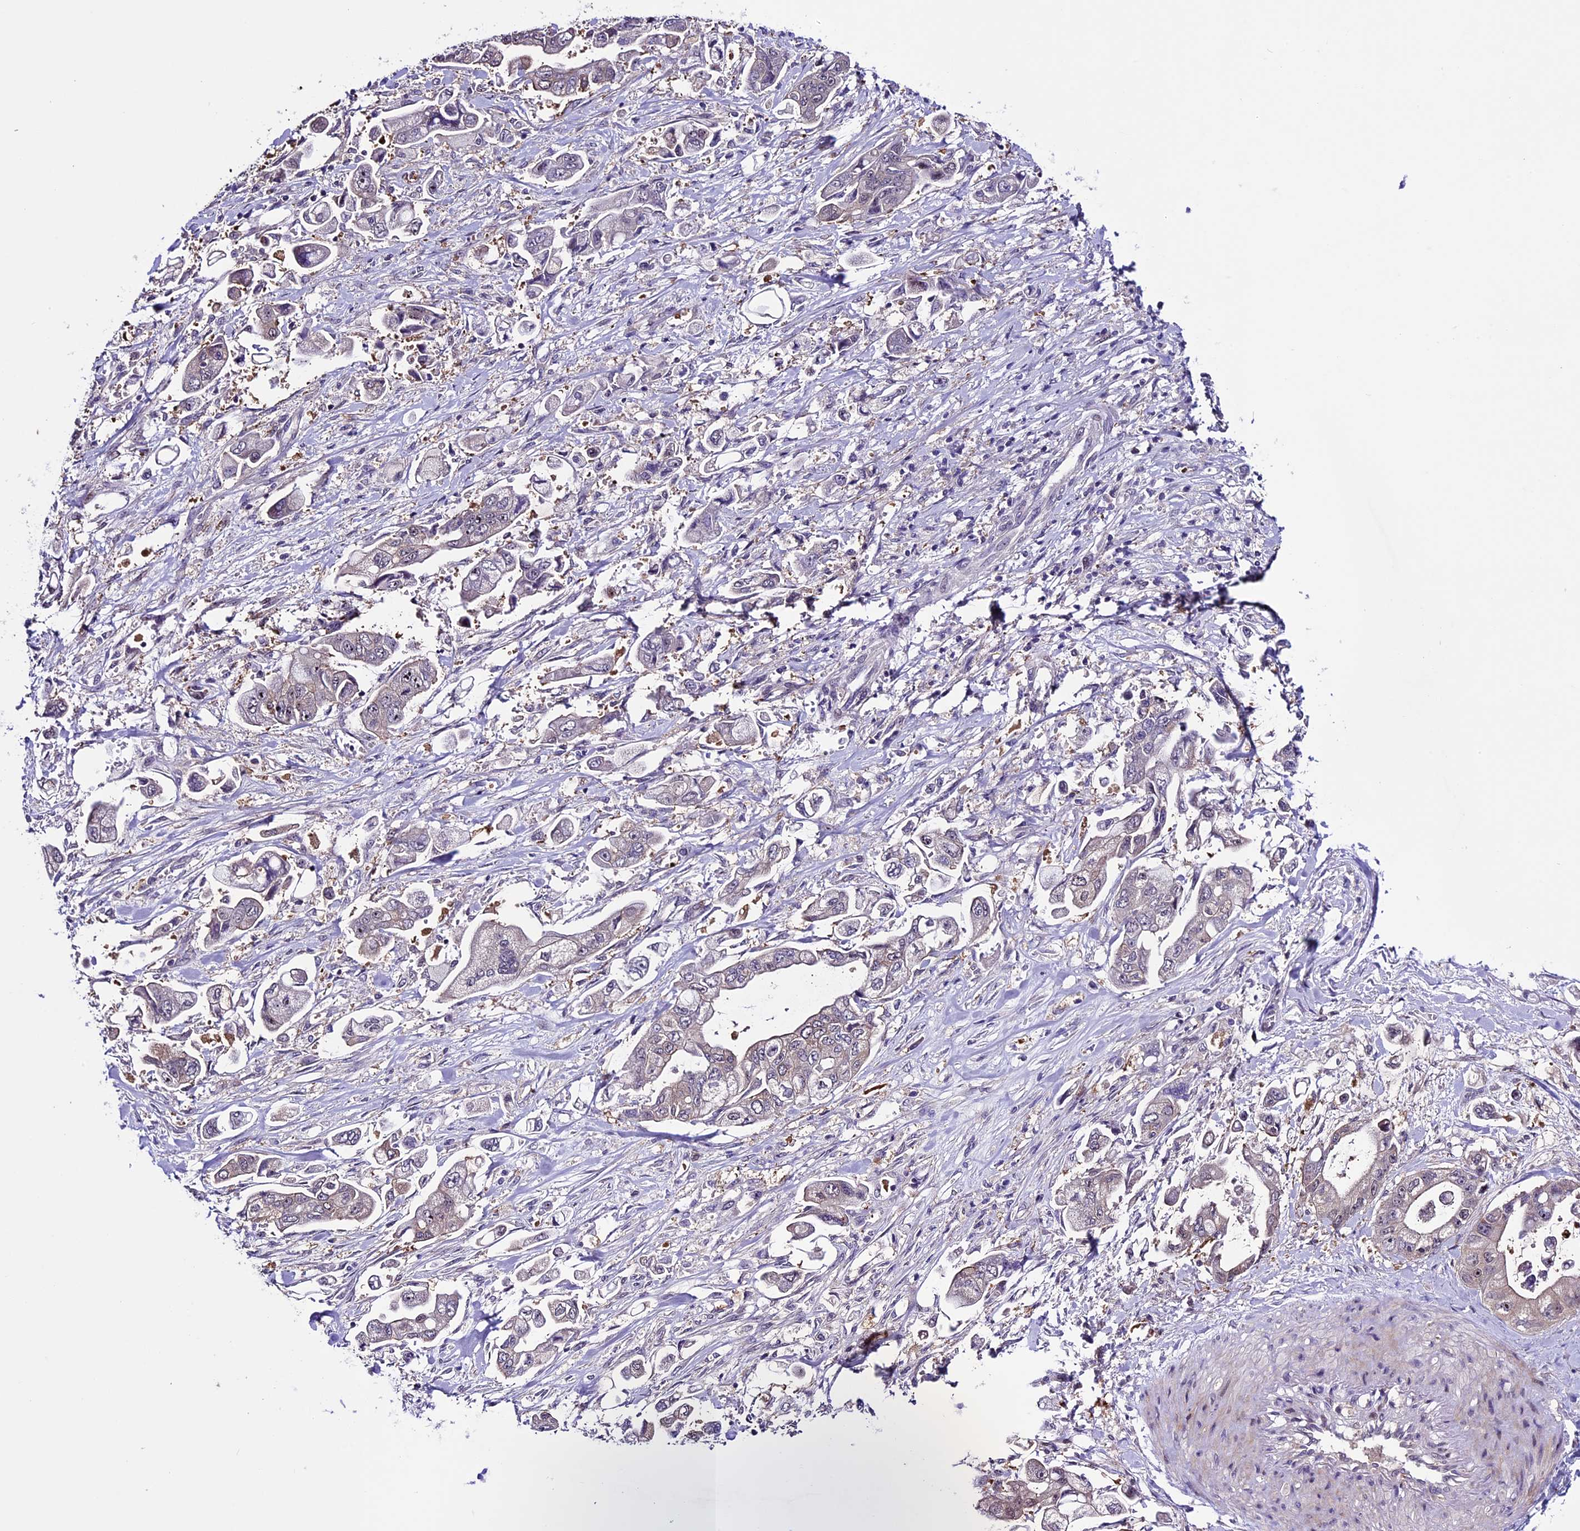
{"staining": {"intensity": "negative", "quantity": "none", "location": "none"}, "tissue": "stomach cancer", "cell_type": "Tumor cells", "image_type": "cancer", "snomed": [{"axis": "morphology", "description": "Adenocarcinoma, NOS"}, {"axis": "topography", "description": "Stomach"}], "caption": "Stomach adenocarcinoma was stained to show a protein in brown. There is no significant staining in tumor cells. (DAB immunohistochemistry (IHC) with hematoxylin counter stain).", "gene": "XKR7", "patient": {"sex": "male", "age": 62}}